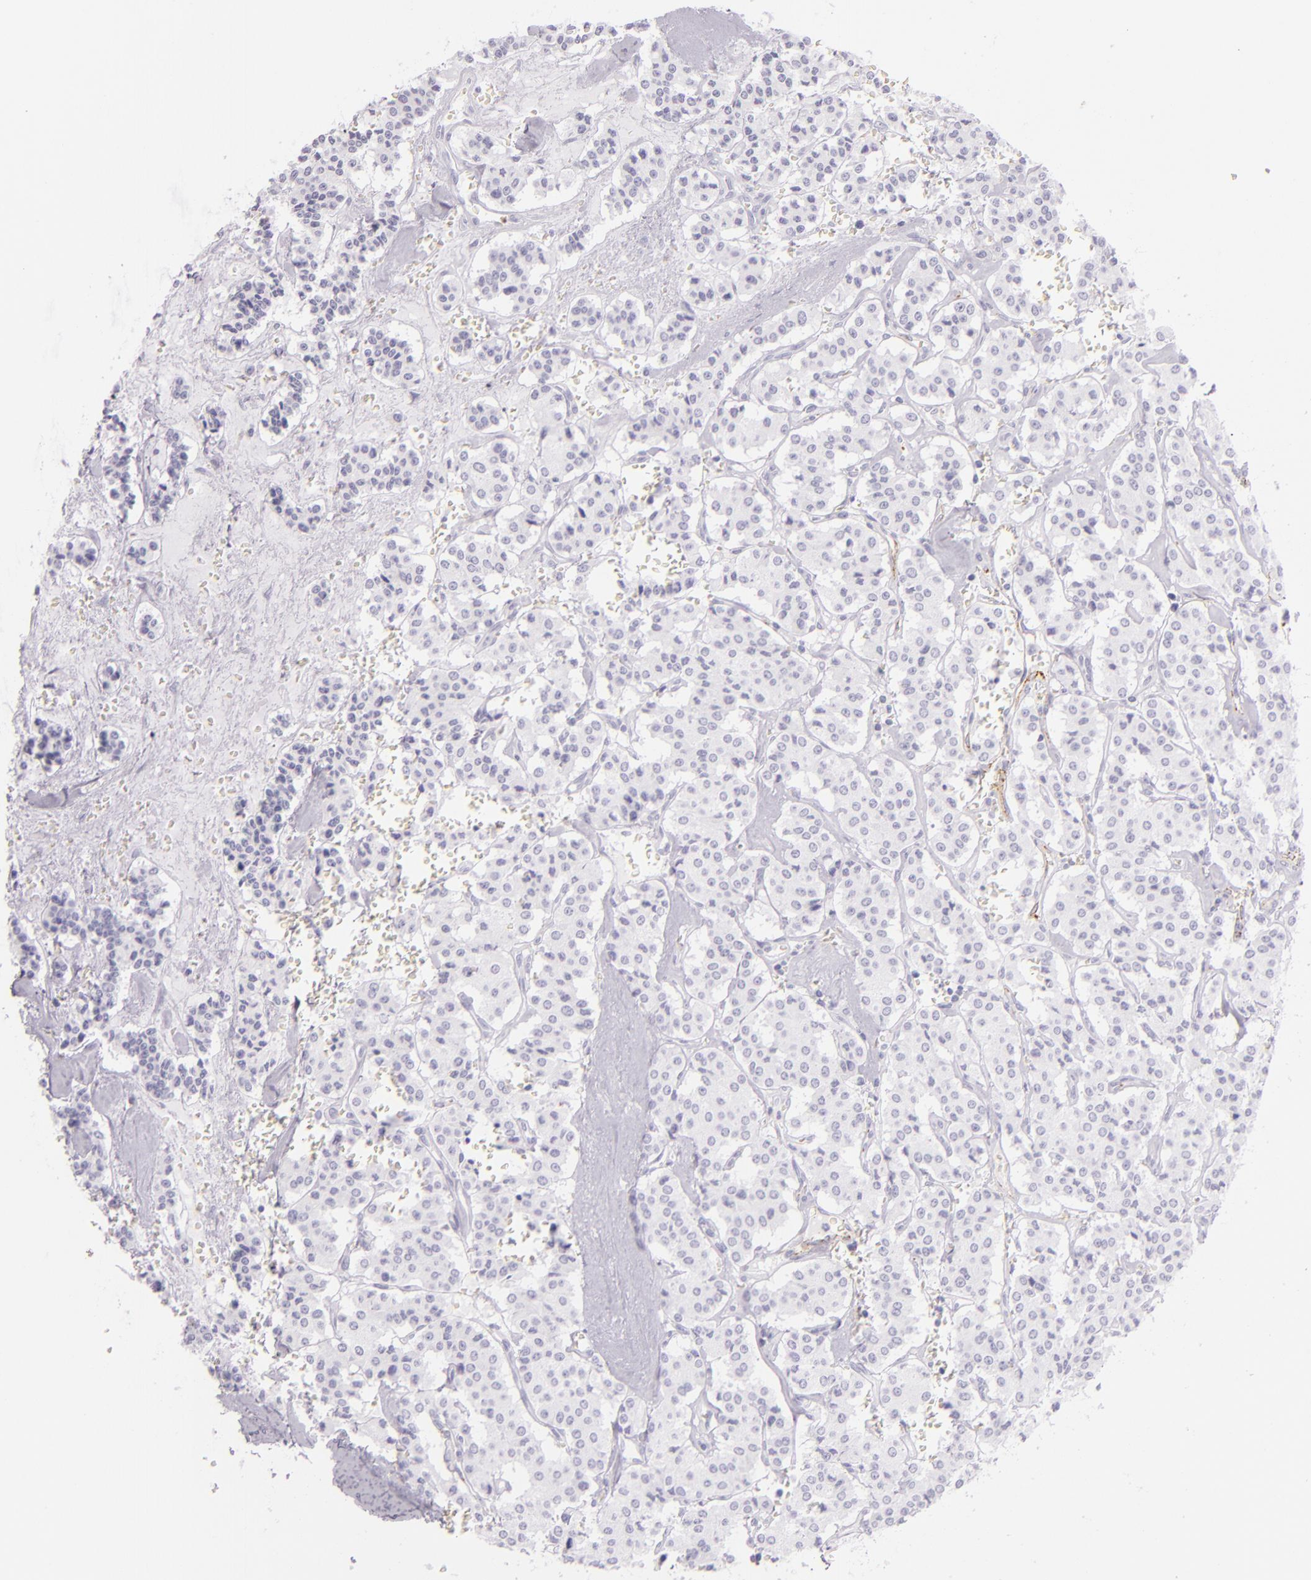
{"staining": {"intensity": "negative", "quantity": "none", "location": "none"}, "tissue": "carcinoid", "cell_type": "Tumor cells", "image_type": "cancer", "snomed": [{"axis": "morphology", "description": "Carcinoid, malignant, NOS"}, {"axis": "topography", "description": "Bronchus"}], "caption": "The immunohistochemistry (IHC) image has no significant staining in tumor cells of carcinoid (malignant) tissue.", "gene": "SELP", "patient": {"sex": "male", "age": 55}}